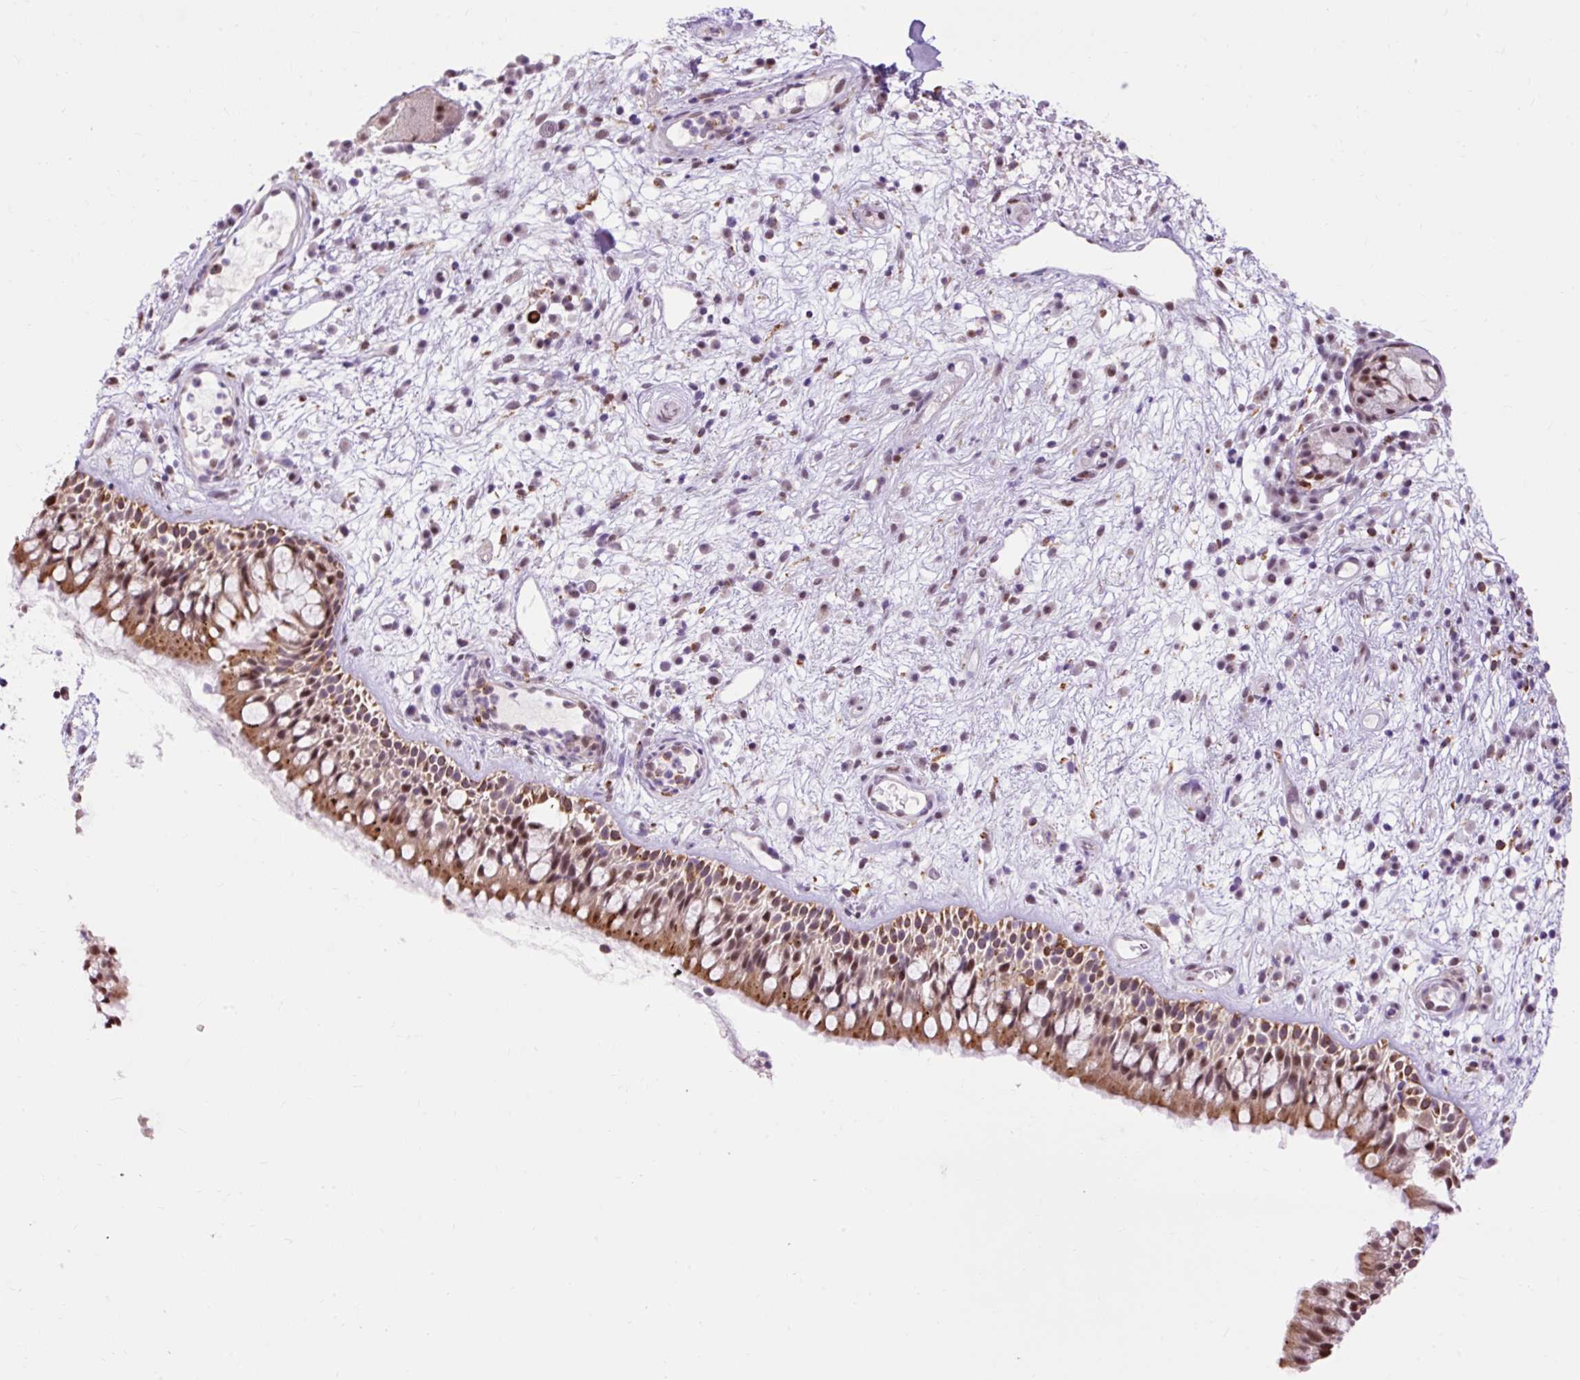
{"staining": {"intensity": "moderate", "quantity": ">75%", "location": "cytoplasmic/membranous,nuclear"}, "tissue": "nasopharynx", "cell_type": "Respiratory epithelial cells", "image_type": "normal", "snomed": [{"axis": "morphology", "description": "Normal tissue, NOS"}, {"axis": "morphology", "description": "Inflammation, NOS"}, {"axis": "topography", "description": "Nasopharynx"}], "caption": "Protein positivity by immunohistochemistry (IHC) reveals moderate cytoplasmic/membranous,nuclear positivity in approximately >75% of respiratory epithelial cells in unremarkable nasopharynx.", "gene": "LY86", "patient": {"sex": "male", "age": 54}}